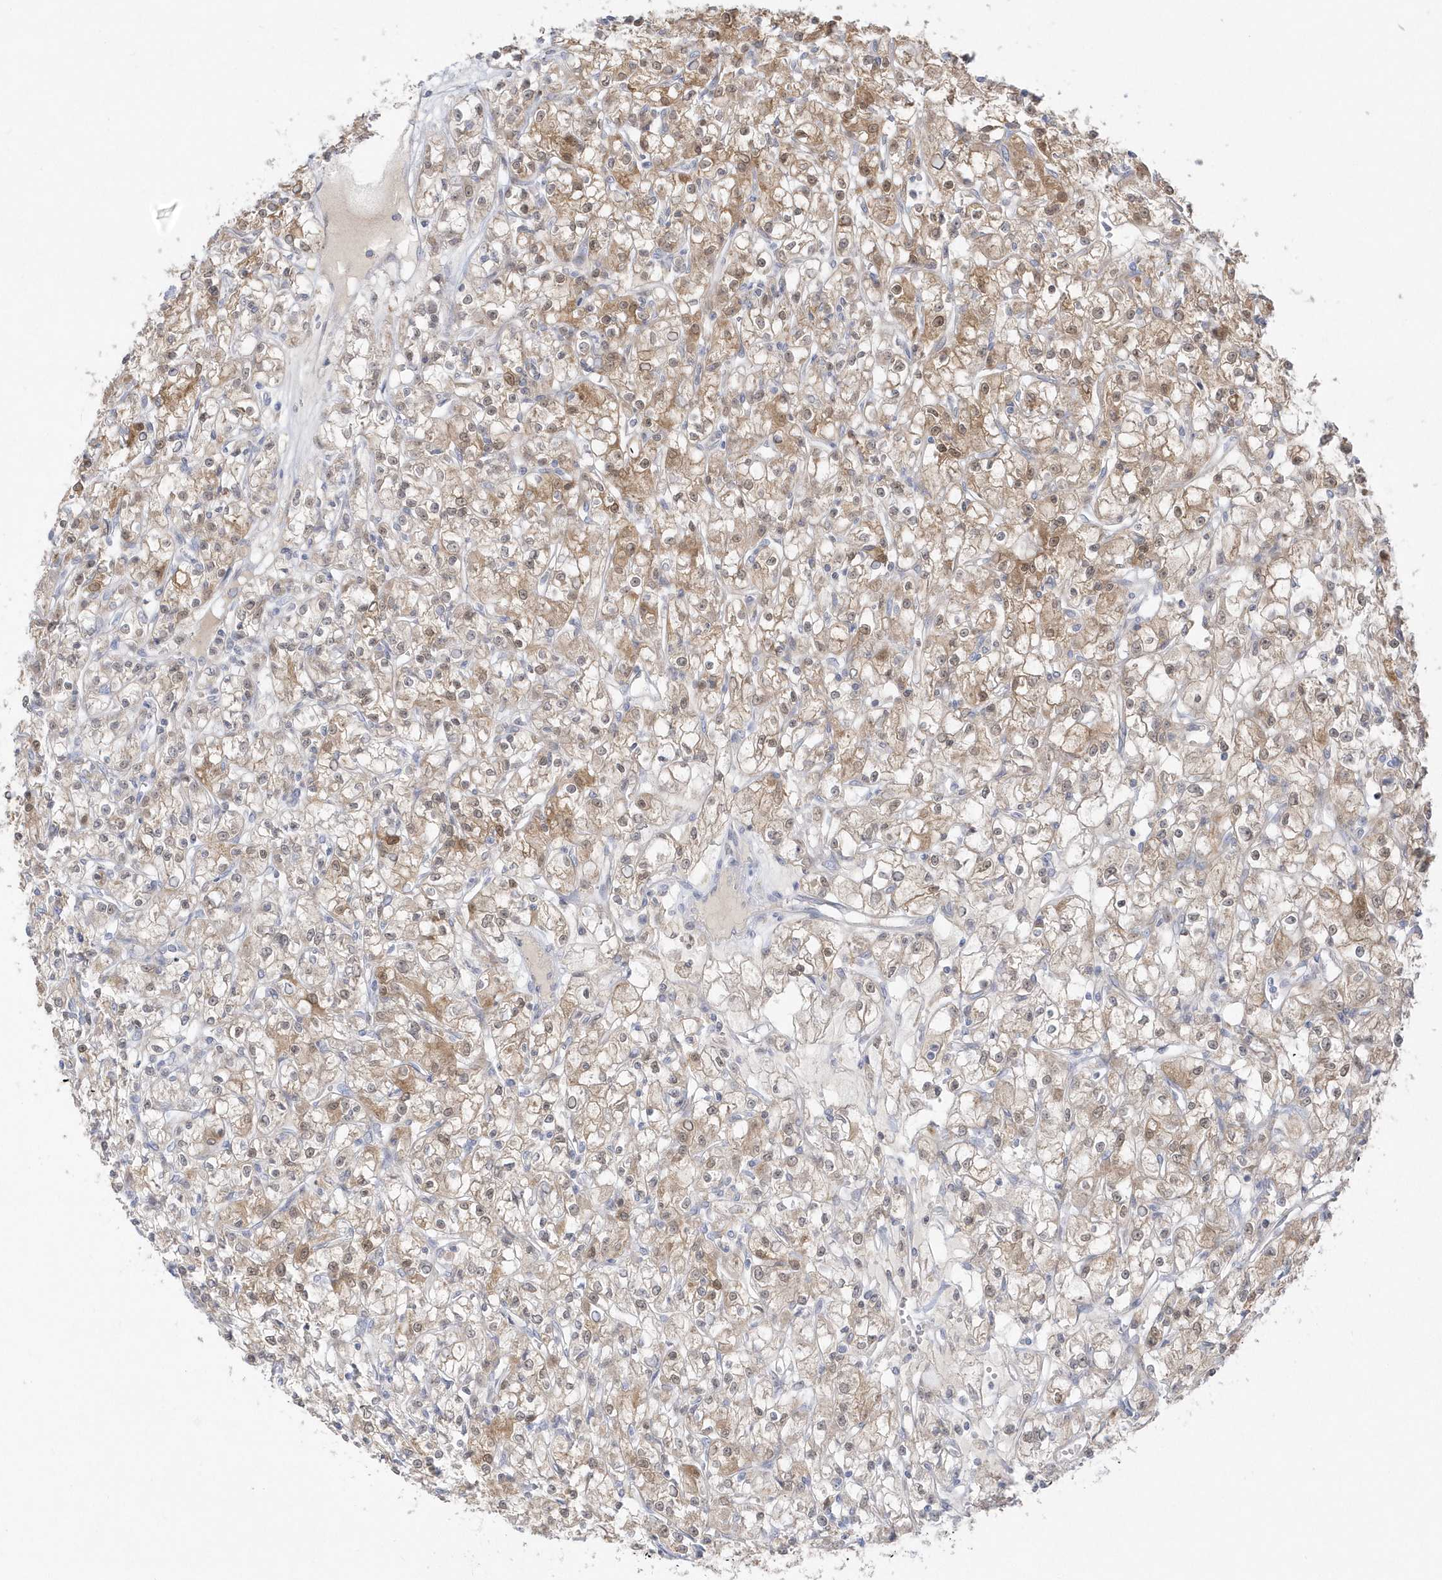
{"staining": {"intensity": "moderate", "quantity": "25%-75%", "location": "cytoplasmic/membranous,nuclear"}, "tissue": "renal cancer", "cell_type": "Tumor cells", "image_type": "cancer", "snomed": [{"axis": "morphology", "description": "Adenocarcinoma, NOS"}, {"axis": "topography", "description": "Kidney"}], "caption": "A medium amount of moderate cytoplasmic/membranous and nuclear positivity is identified in approximately 25%-75% of tumor cells in renal cancer (adenocarcinoma) tissue.", "gene": "PCBD1", "patient": {"sex": "female", "age": 59}}